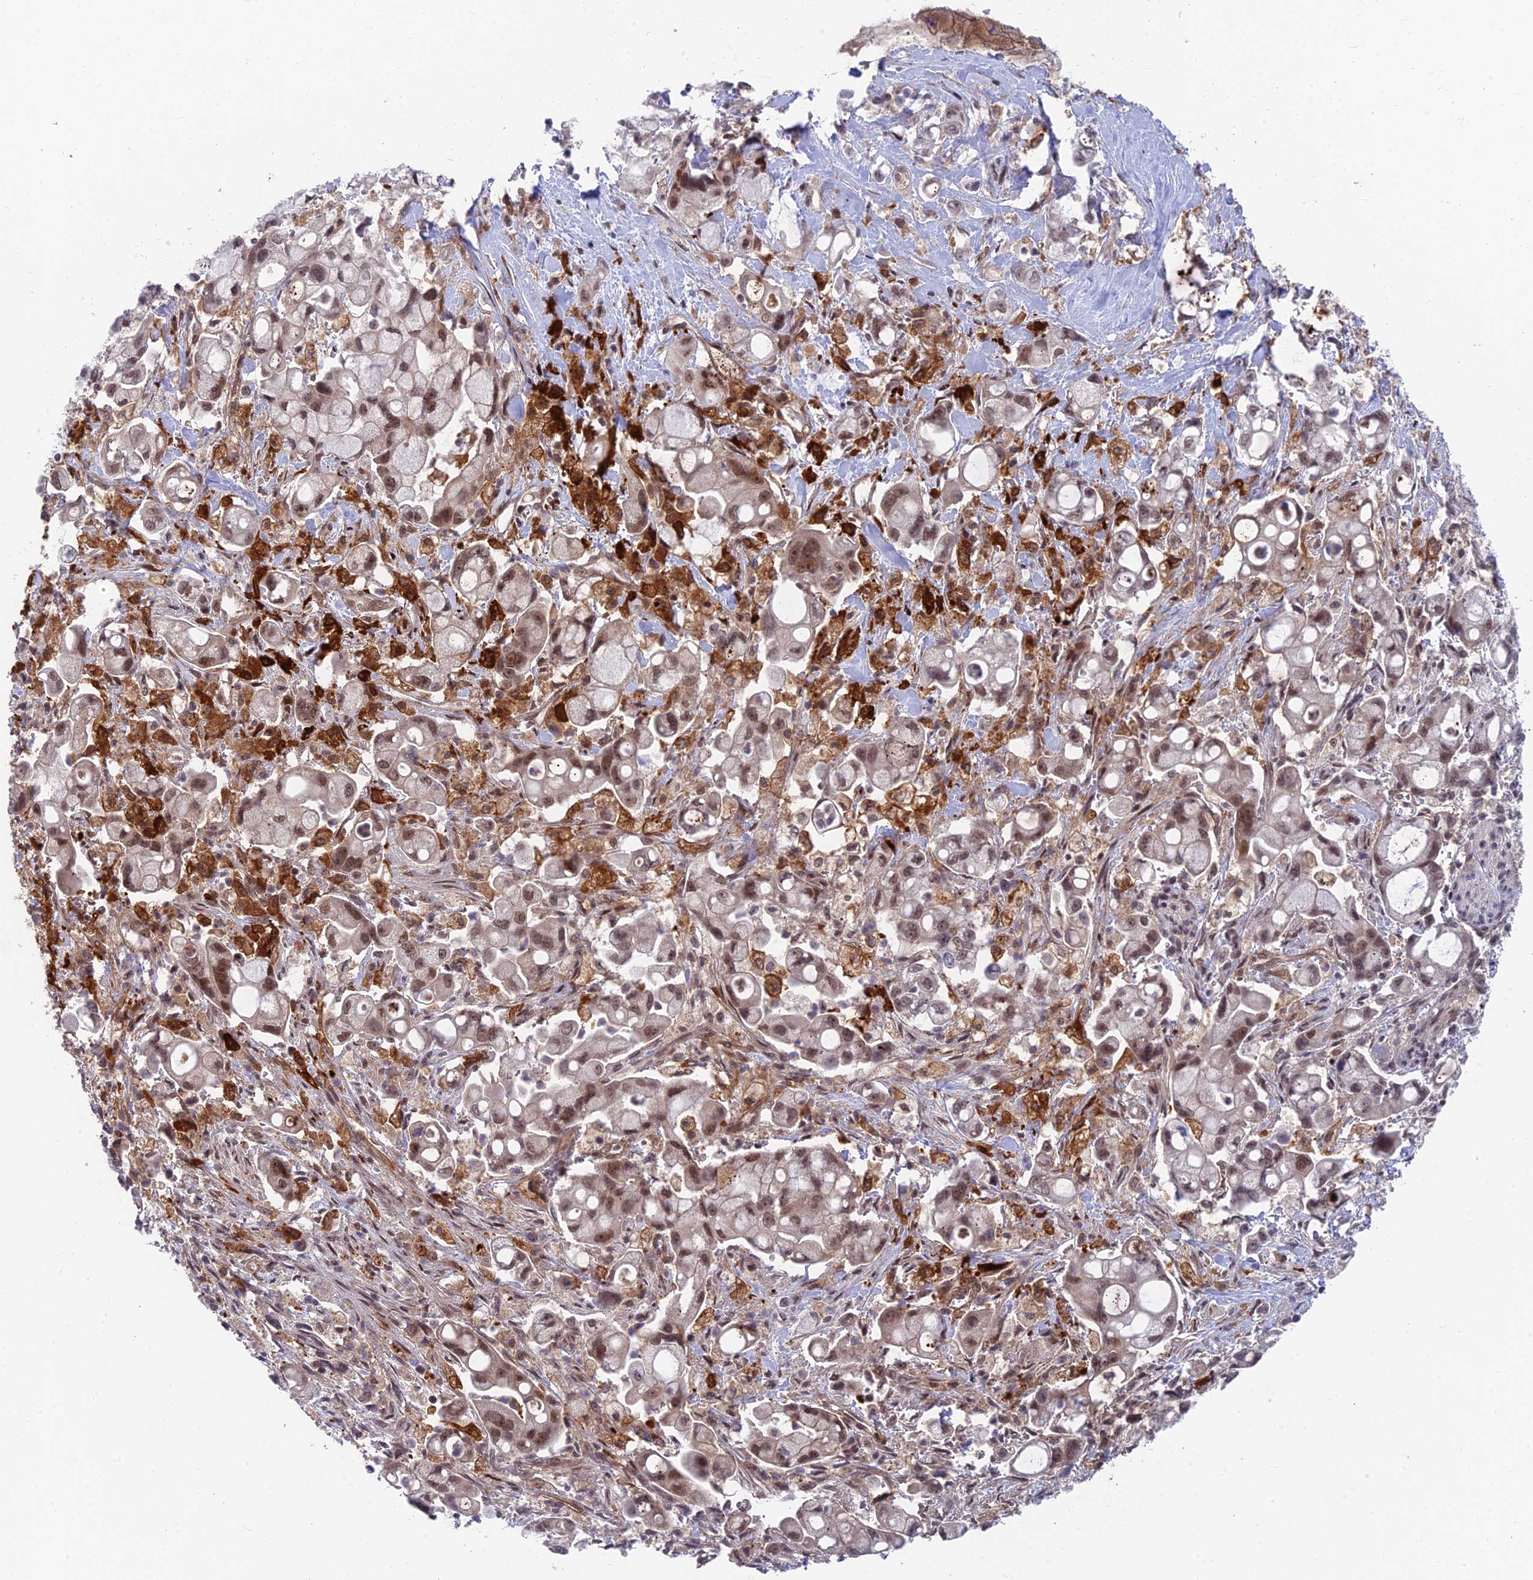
{"staining": {"intensity": "moderate", "quantity": ">75%", "location": "cytoplasmic/membranous,nuclear"}, "tissue": "pancreatic cancer", "cell_type": "Tumor cells", "image_type": "cancer", "snomed": [{"axis": "morphology", "description": "Adenocarcinoma, NOS"}, {"axis": "topography", "description": "Pancreas"}], "caption": "Immunohistochemical staining of human adenocarcinoma (pancreatic) shows medium levels of moderate cytoplasmic/membranous and nuclear staining in about >75% of tumor cells.", "gene": "NSMCE1", "patient": {"sex": "male", "age": 68}}